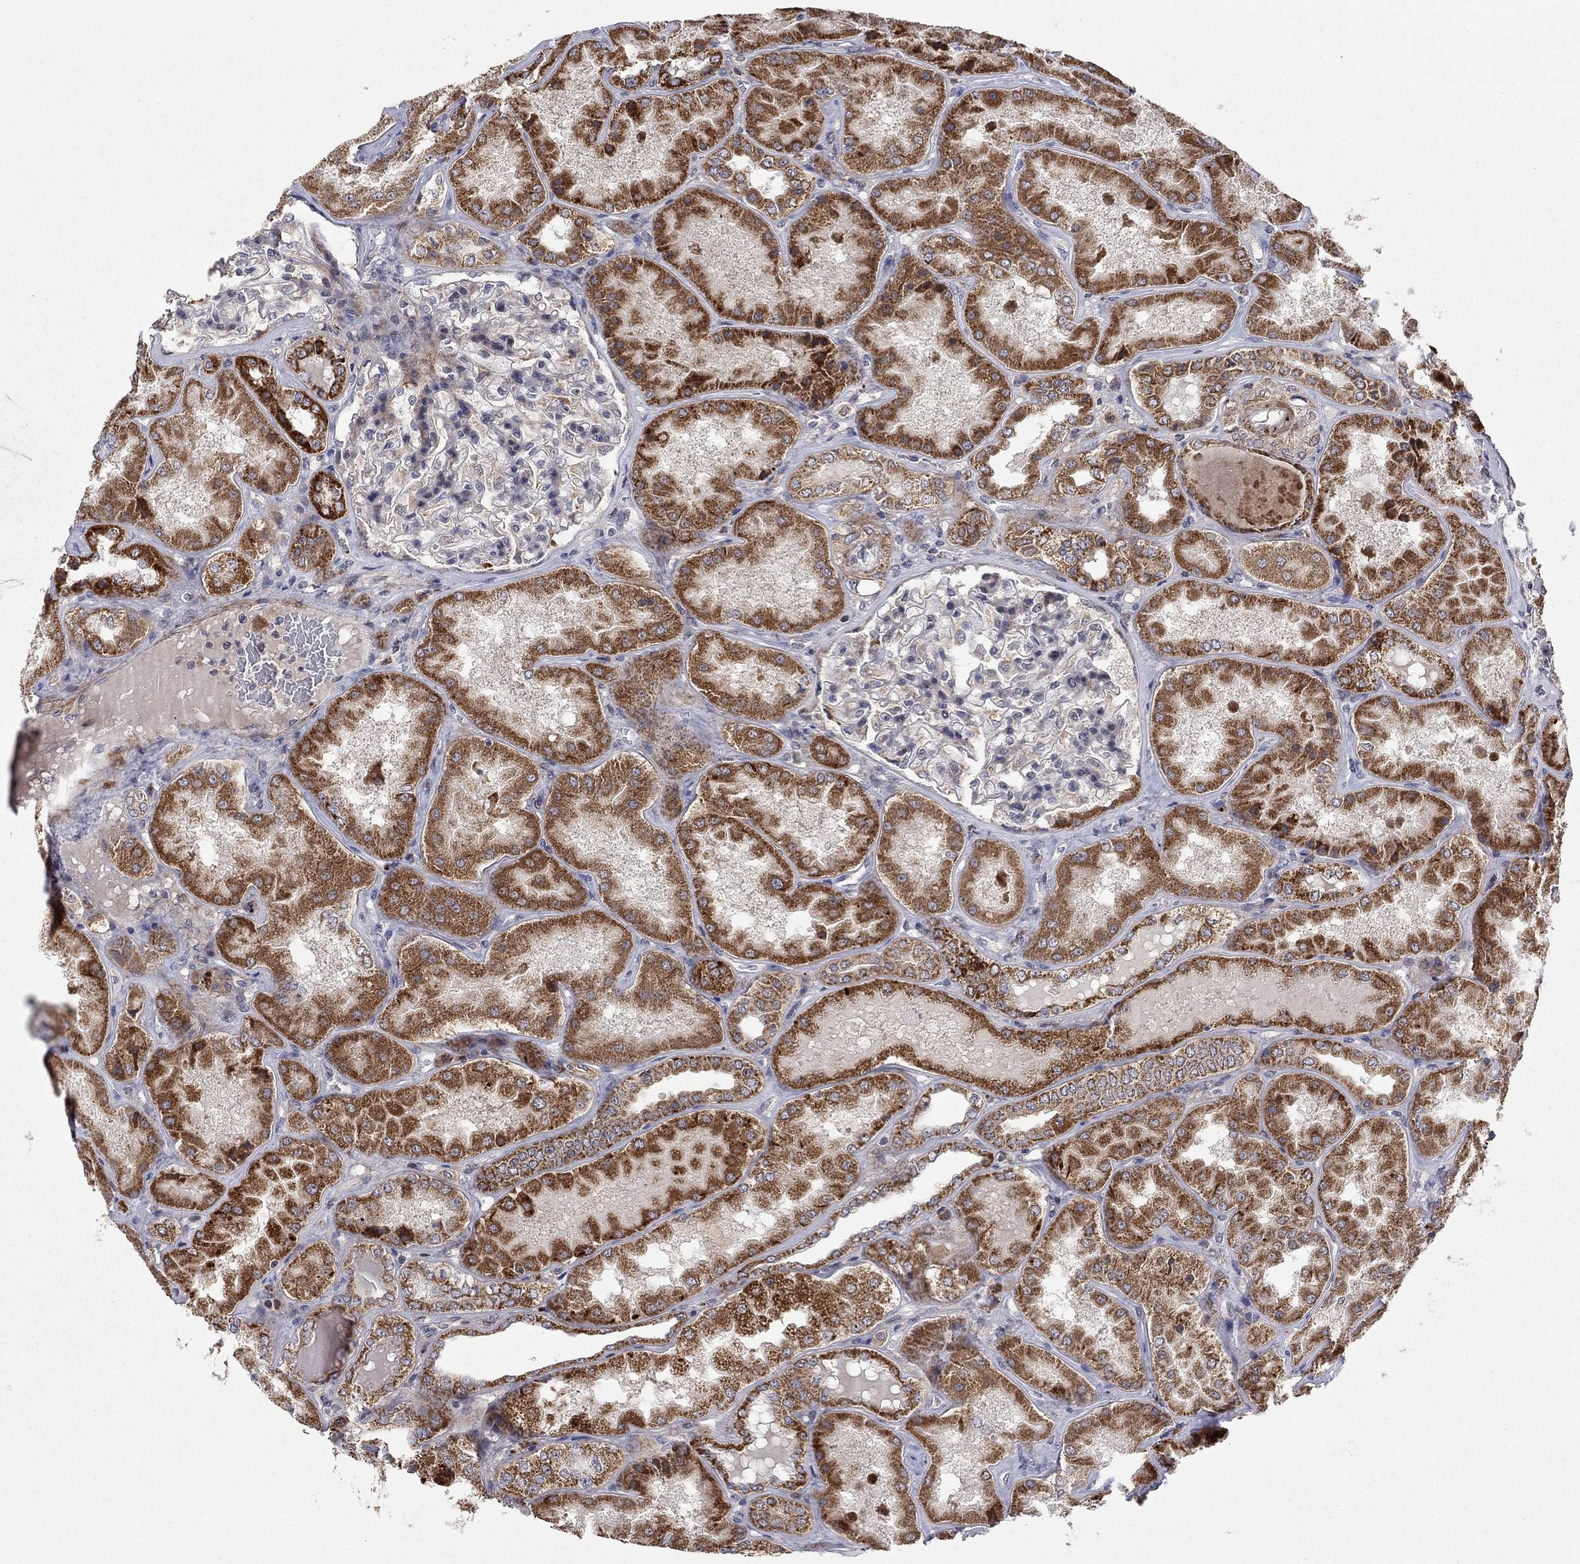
{"staining": {"intensity": "weak", "quantity": "<25%", "location": "cytoplasmic/membranous"}, "tissue": "kidney", "cell_type": "Cells in glomeruli", "image_type": "normal", "snomed": [{"axis": "morphology", "description": "Normal tissue, NOS"}, {"axis": "topography", "description": "Kidney"}], "caption": "Cells in glomeruli are negative for protein expression in benign human kidney. (Stains: DAB IHC with hematoxylin counter stain, Microscopy: brightfield microscopy at high magnification).", "gene": "IDS", "patient": {"sex": "female", "age": 56}}